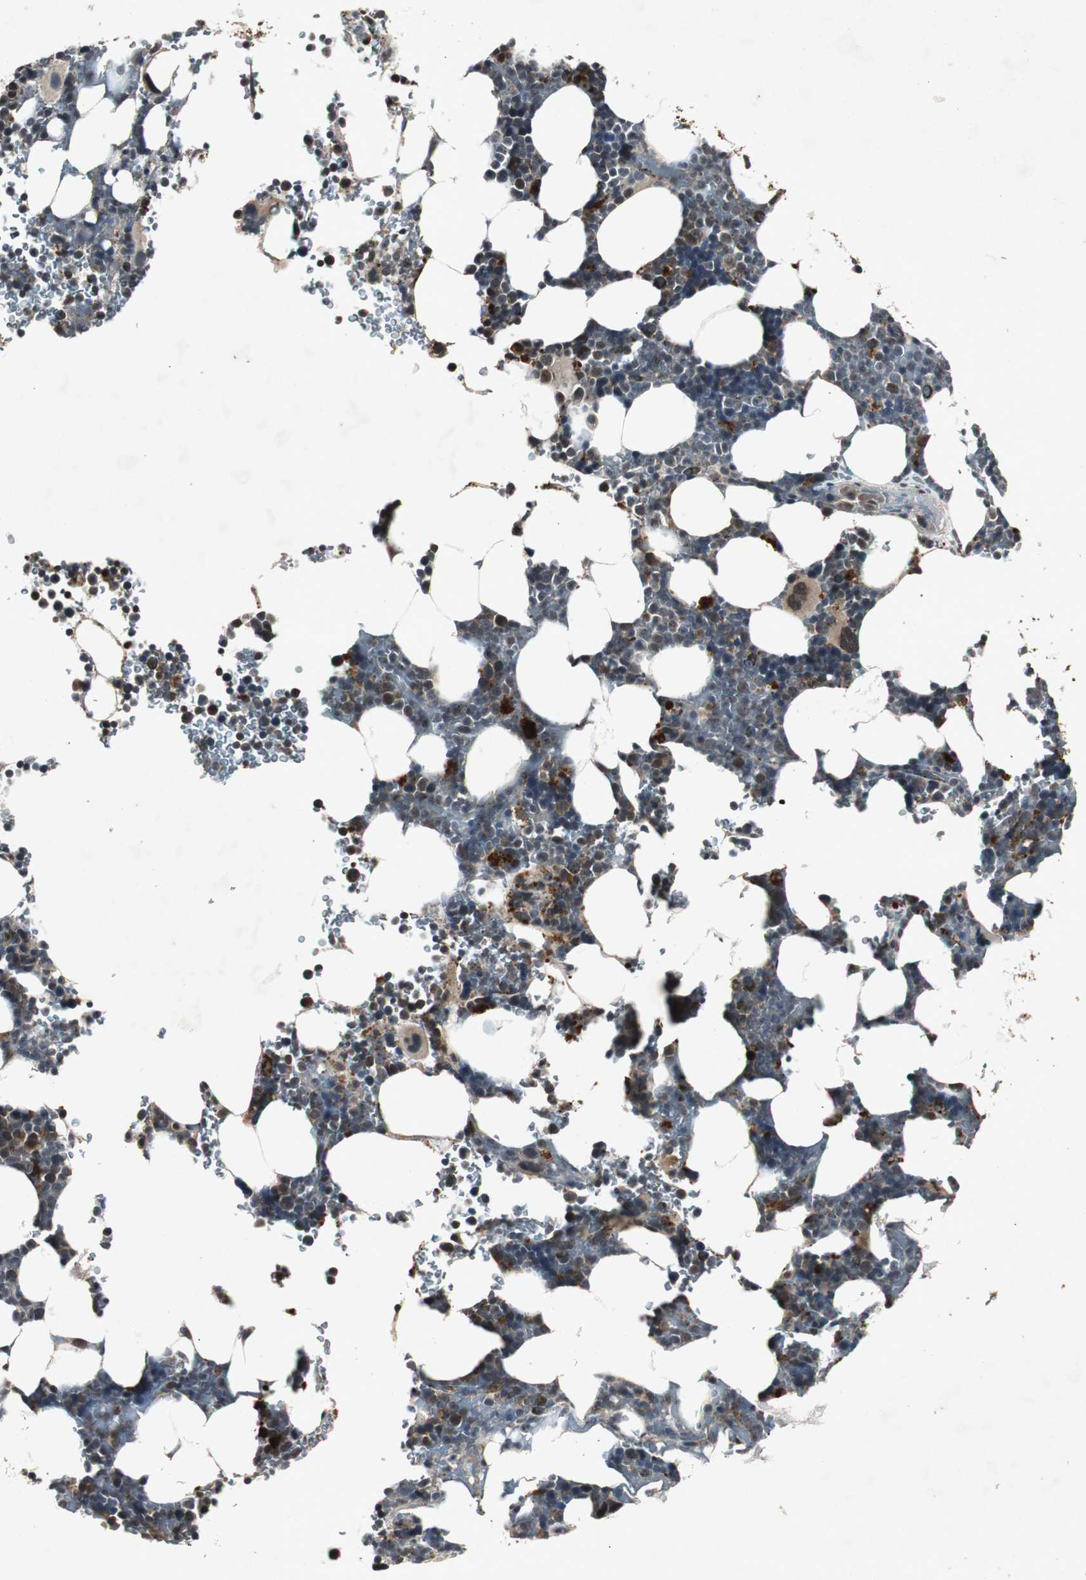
{"staining": {"intensity": "strong", "quantity": "25%-75%", "location": "nuclear"}, "tissue": "bone marrow", "cell_type": "Hematopoietic cells", "image_type": "normal", "snomed": [{"axis": "morphology", "description": "Normal tissue, NOS"}, {"axis": "topography", "description": "Bone marrow"}], "caption": "The photomicrograph exhibits a brown stain indicating the presence of a protein in the nuclear of hematopoietic cells in bone marrow.", "gene": "SLIT2", "patient": {"sex": "female", "age": 73}}